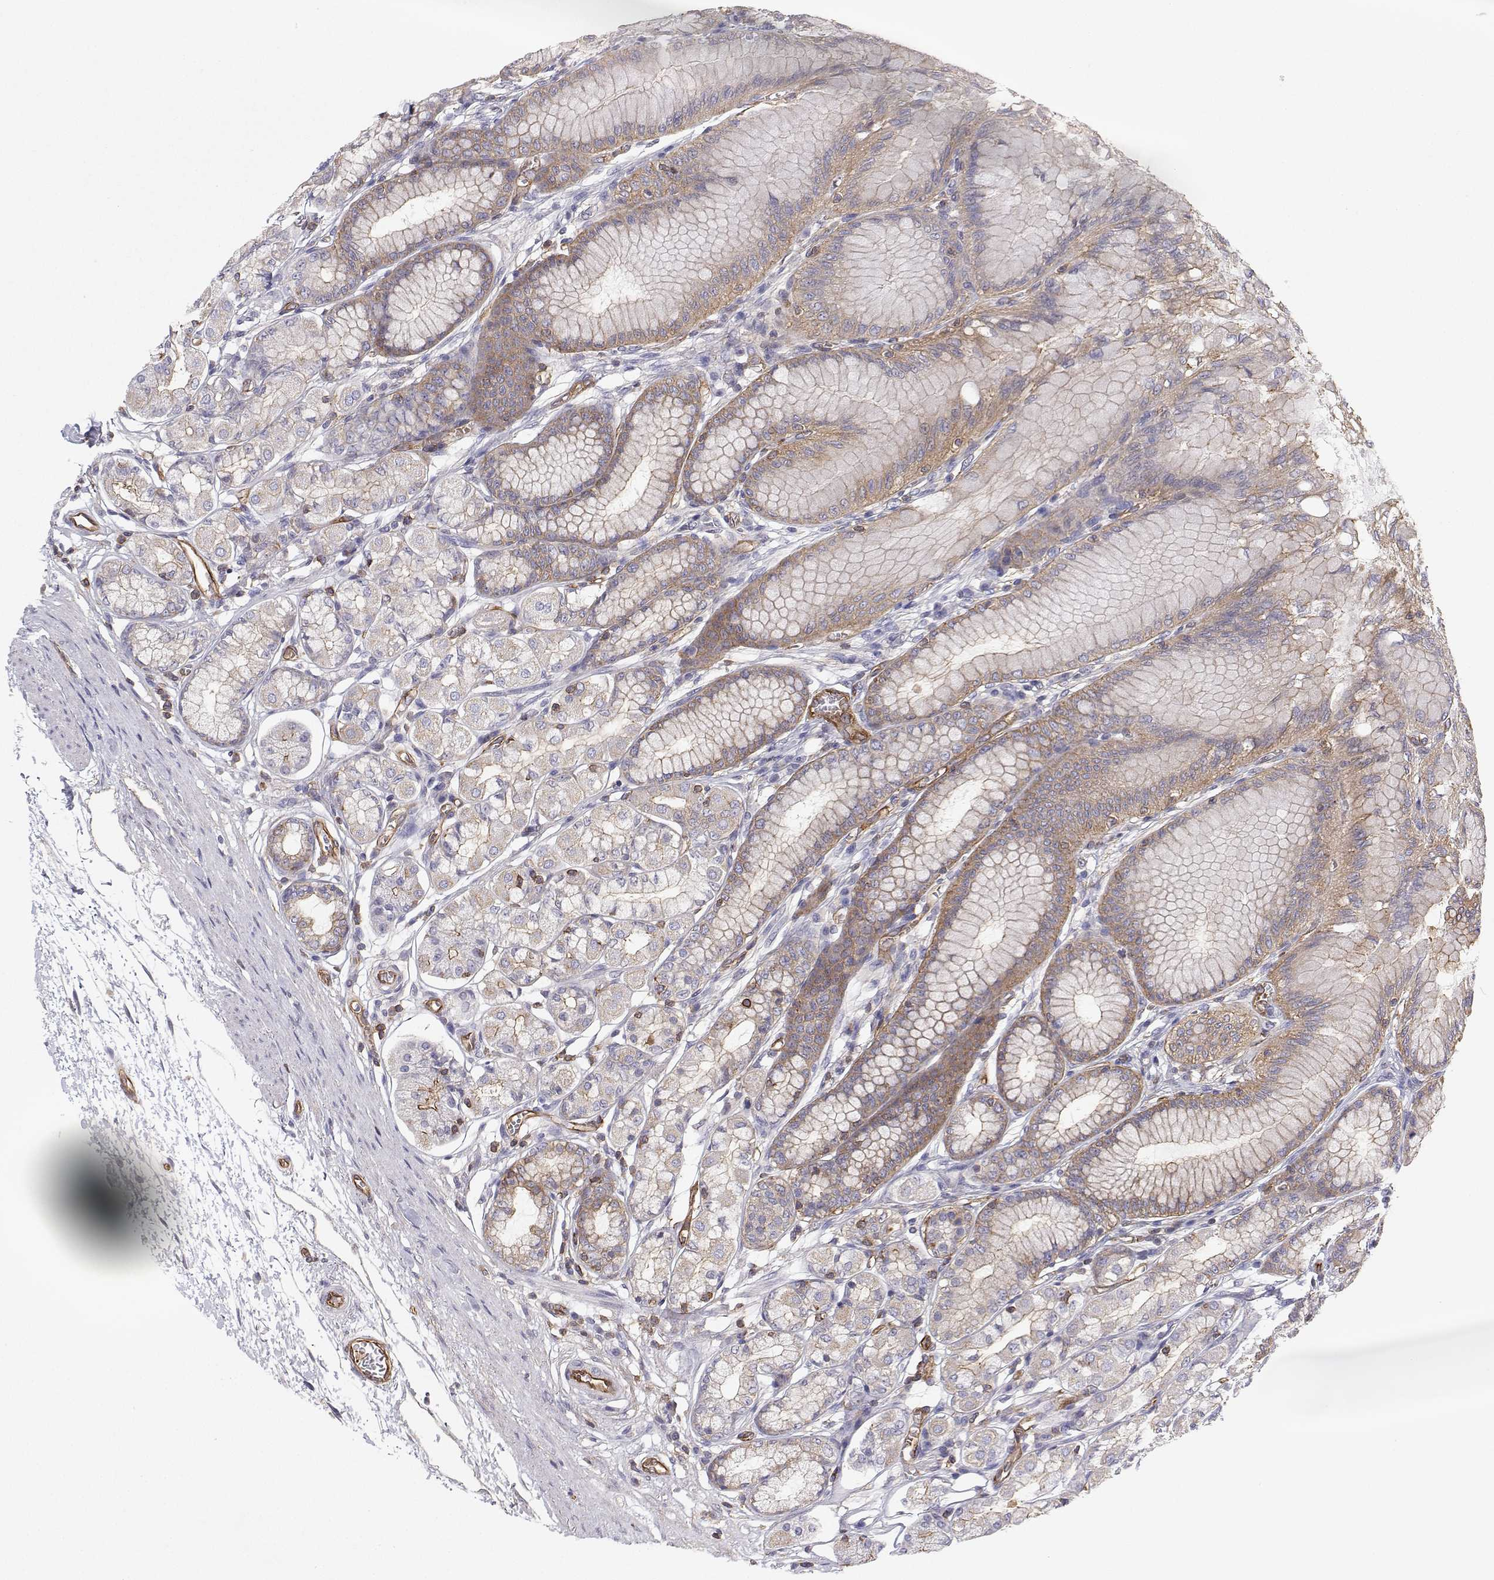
{"staining": {"intensity": "moderate", "quantity": "<25%", "location": "cytoplasmic/membranous"}, "tissue": "stomach", "cell_type": "Glandular cells", "image_type": "normal", "snomed": [{"axis": "morphology", "description": "Normal tissue, NOS"}, {"axis": "topography", "description": "Stomach"}, {"axis": "topography", "description": "Stomach, lower"}], "caption": "Immunohistochemical staining of normal stomach demonstrates low levels of moderate cytoplasmic/membranous expression in approximately <25% of glandular cells. (Brightfield microscopy of DAB IHC at high magnification).", "gene": "MYH9", "patient": {"sex": "male", "age": 76}}